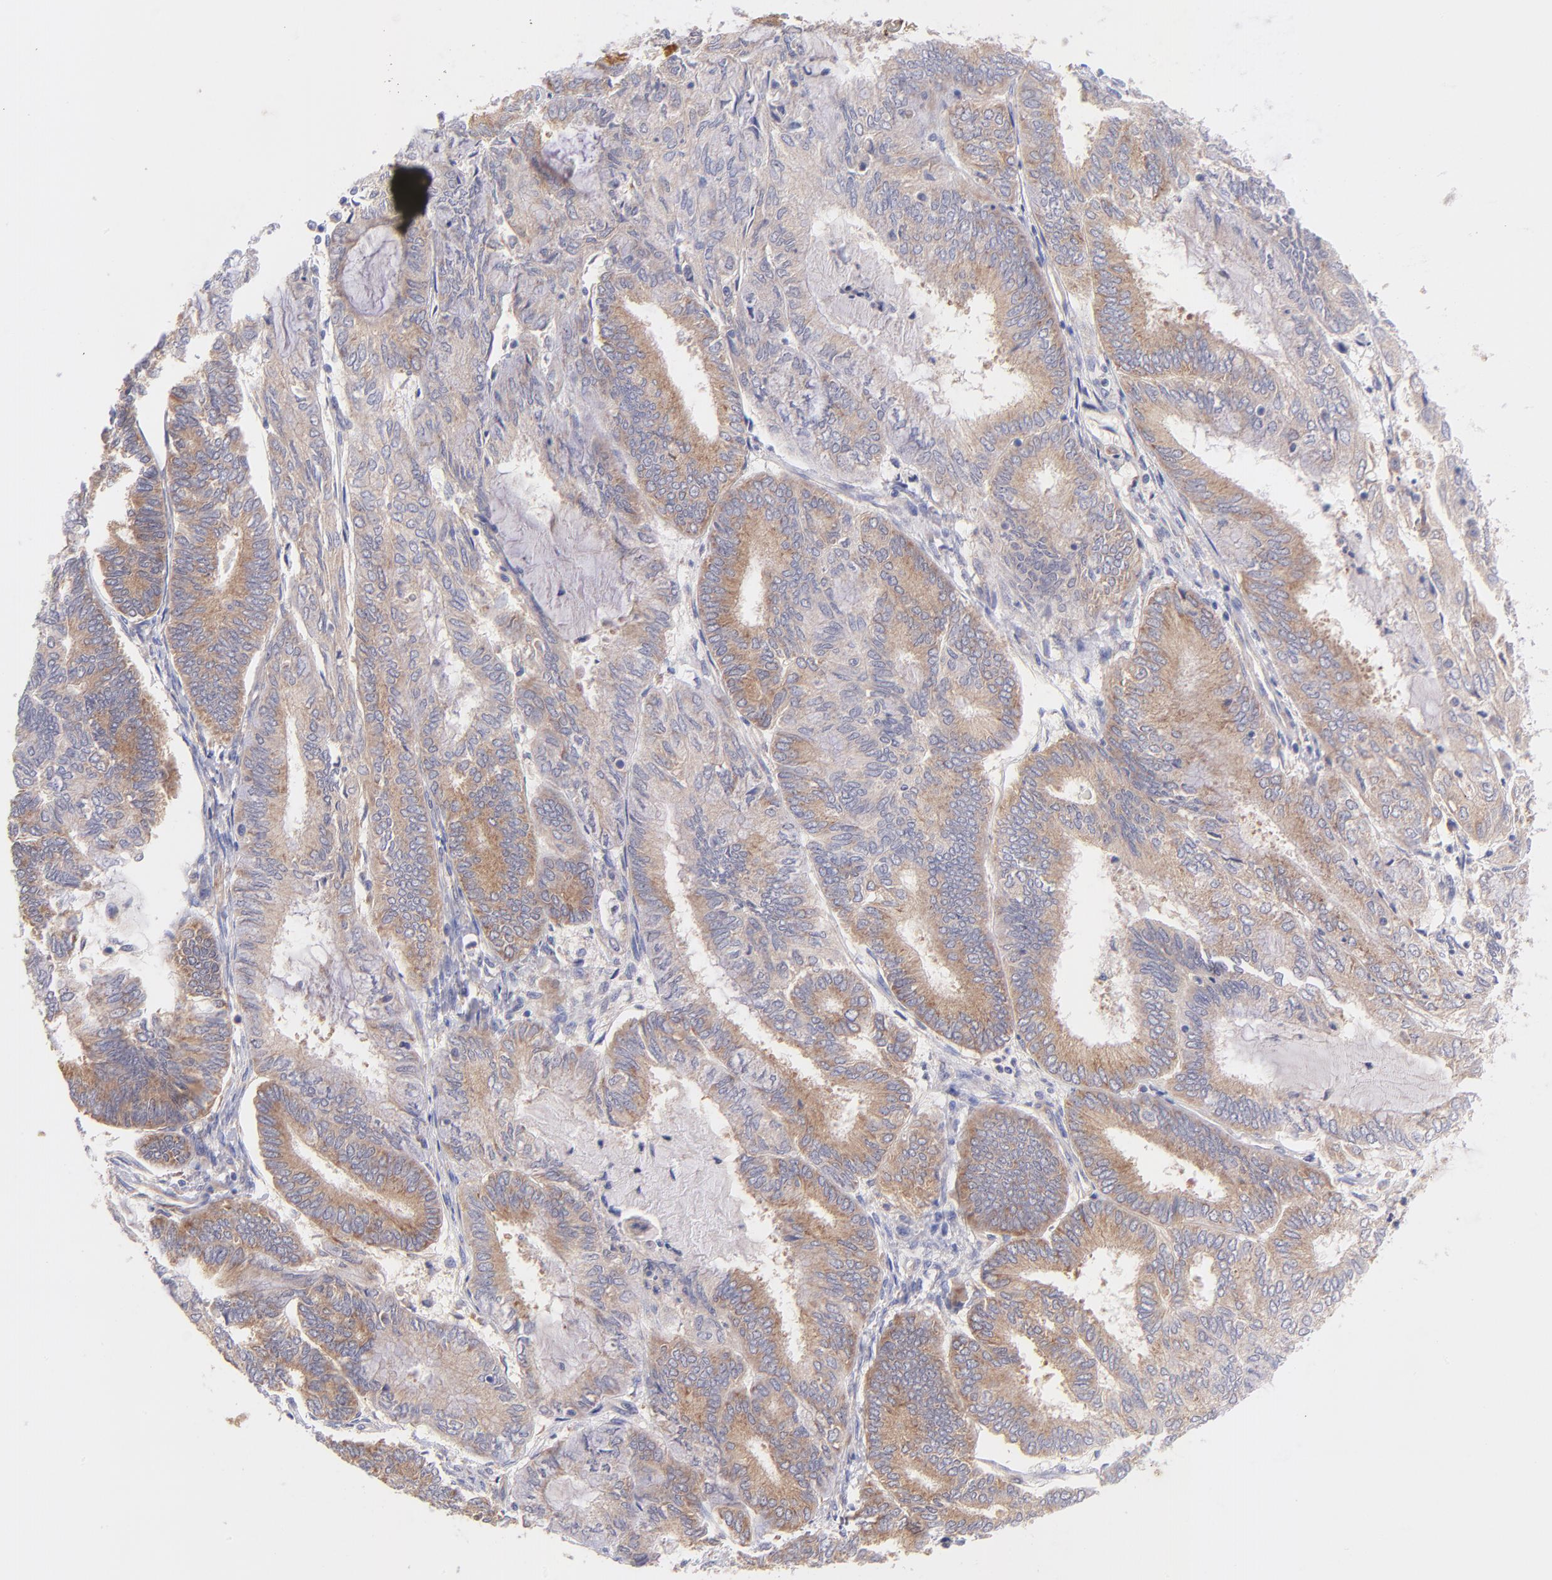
{"staining": {"intensity": "weak", "quantity": ">75%", "location": "cytoplasmic/membranous"}, "tissue": "endometrial cancer", "cell_type": "Tumor cells", "image_type": "cancer", "snomed": [{"axis": "morphology", "description": "Adenocarcinoma, NOS"}, {"axis": "topography", "description": "Endometrium"}], "caption": "Brown immunohistochemical staining in endometrial cancer demonstrates weak cytoplasmic/membranous expression in approximately >75% of tumor cells.", "gene": "RPL11", "patient": {"sex": "female", "age": 59}}